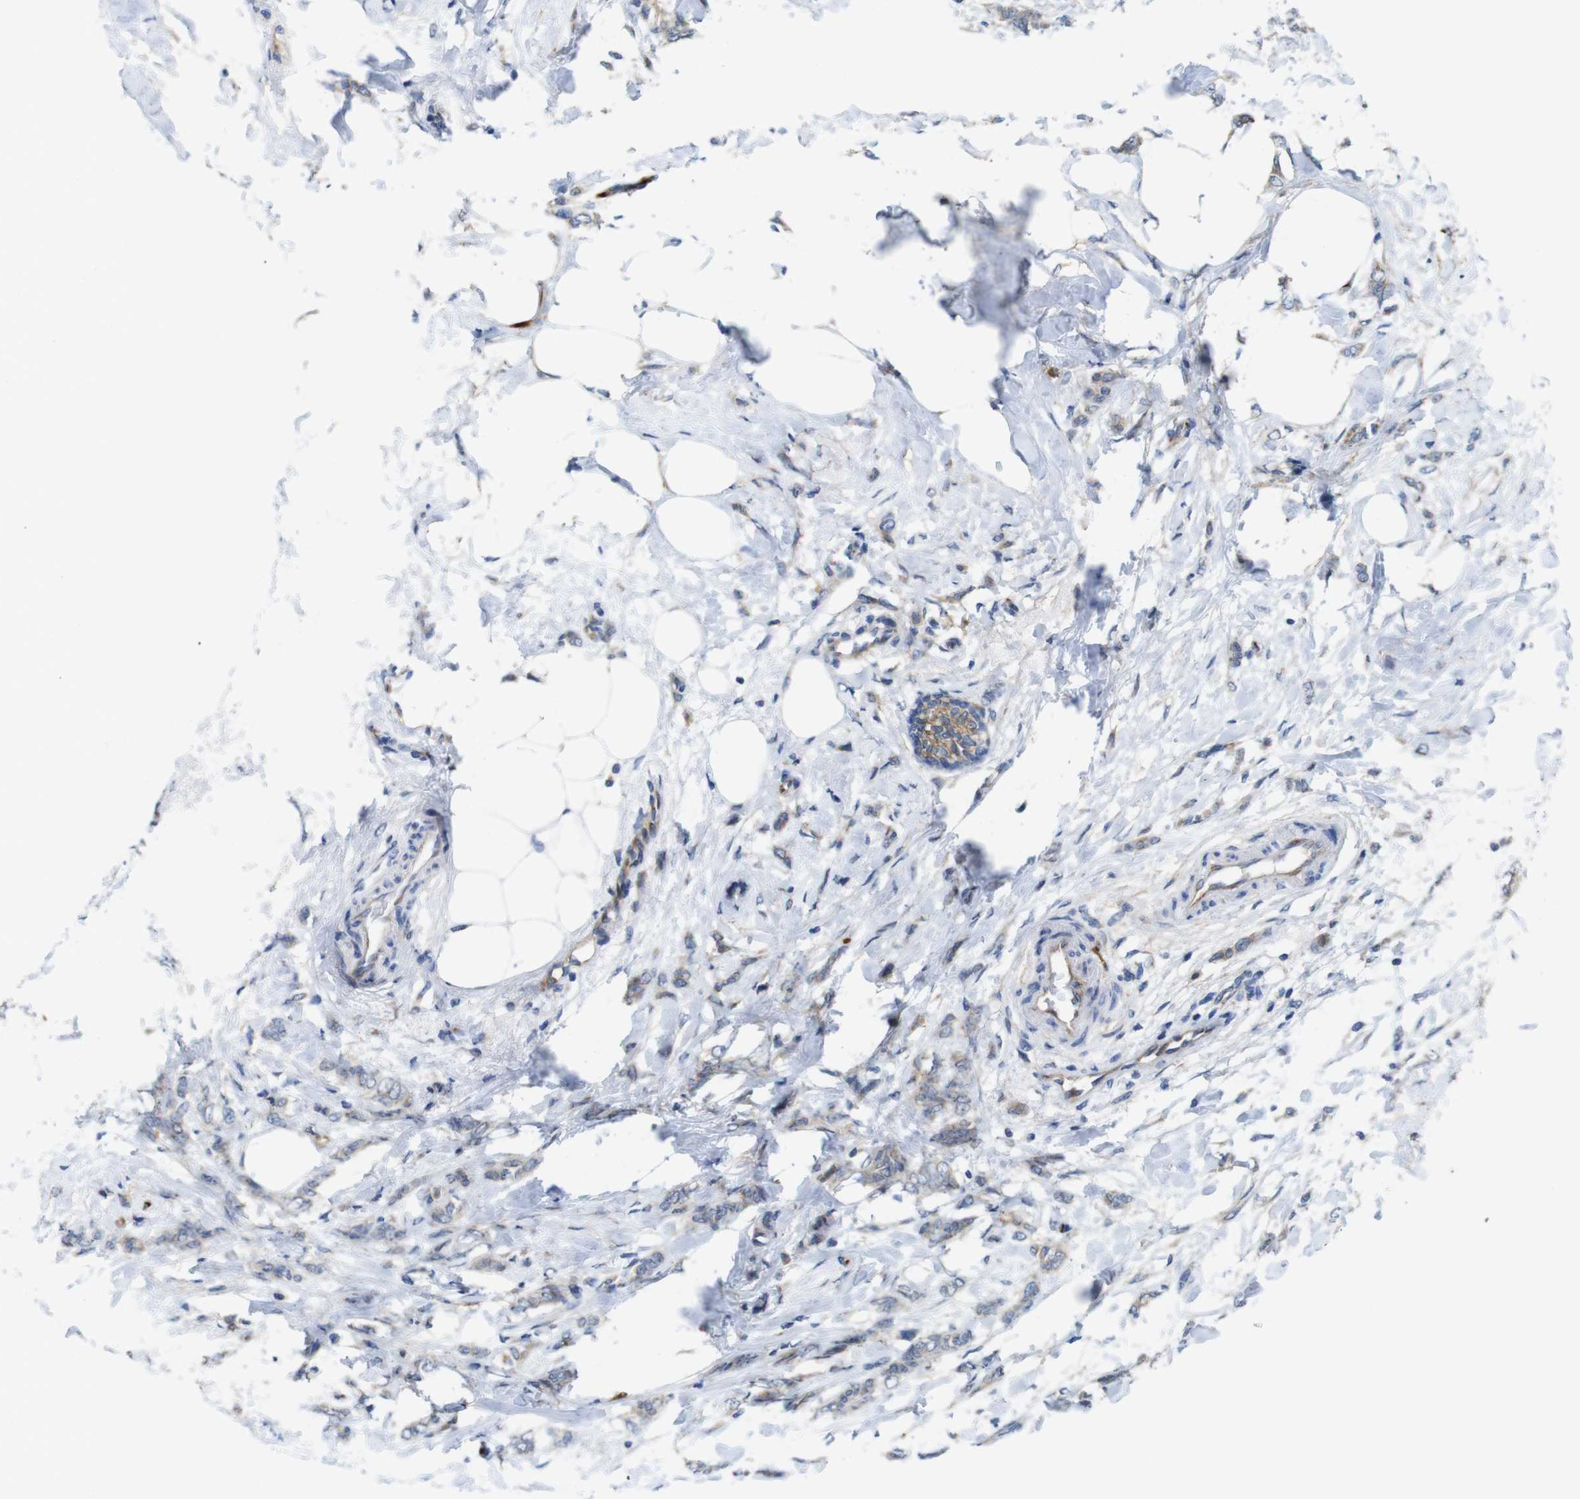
{"staining": {"intensity": "moderate", "quantity": ">75%", "location": "cytoplasmic/membranous"}, "tissue": "breast cancer", "cell_type": "Tumor cells", "image_type": "cancer", "snomed": [{"axis": "morphology", "description": "Lobular carcinoma, in situ"}, {"axis": "morphology", "description": "Lobular carcinoma"}, {"axis": "topography", "description": "Breast"}], "caption": "Protein staining exhibits moderate cytoplasmic/membranous positivity in about >75% of tumor cells in breast lobular carcinoma in situ.", "gene": "EFCAB14", "patient": {"sex": "female", "age": 41}}